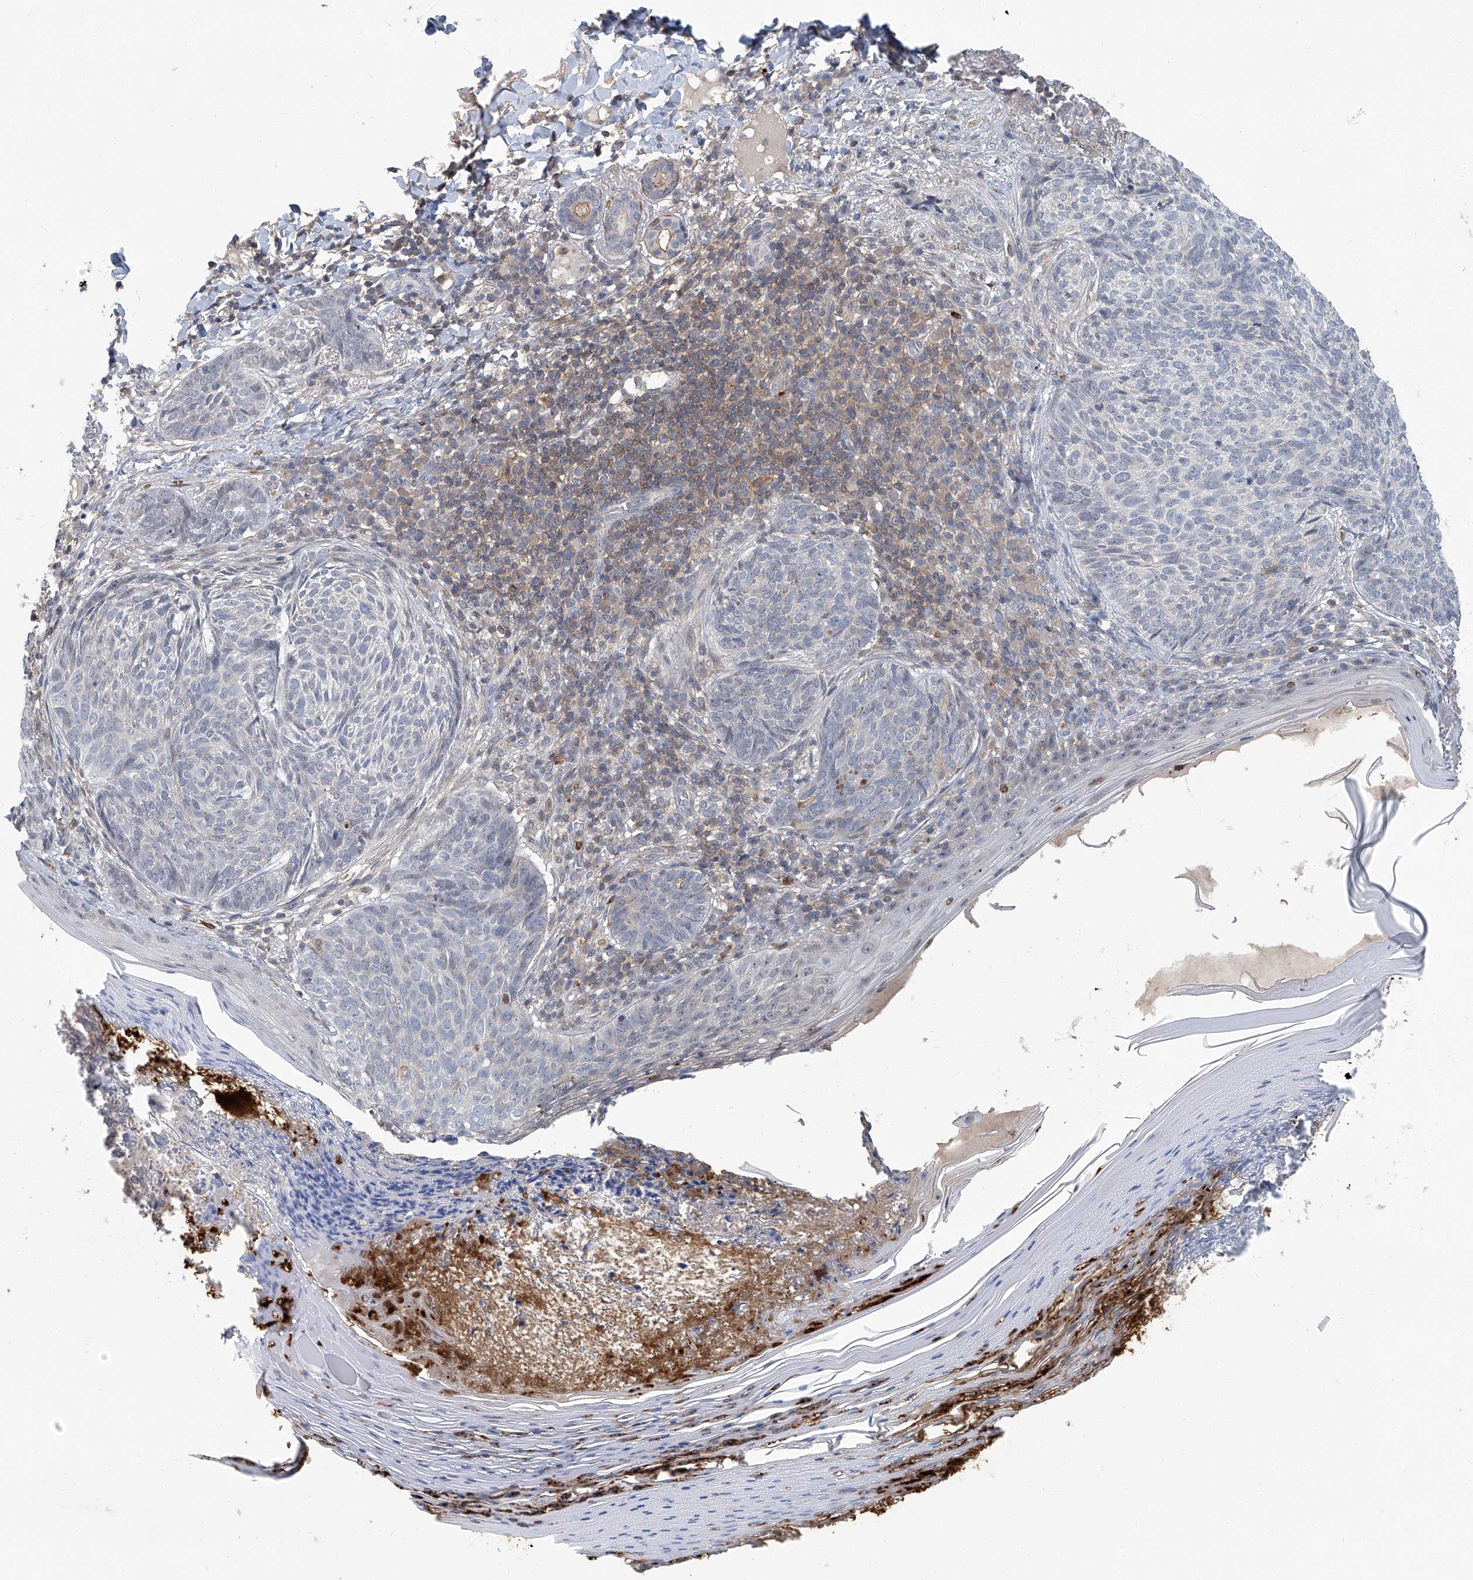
{"staining": {"intensity": "negative", "quantity": "none", "location": "none"}, "tissue": "skin cancer", "cell_type": "Tumor cells", "image_type": "cancer", "snomed": [{"axis": "morphology", "description": "Basal cell carcinoma"}, {"axis": "topography", "description": "Skin"}], "caption": "Tumor cells are negative for brown protein staining in skin cancer. (DAB (3,3'-diaminobenzidine) IHC with hematoxylin counter stain).", "gene": "AKNAD1", "patient": {"sex": "male", "age": 85}}